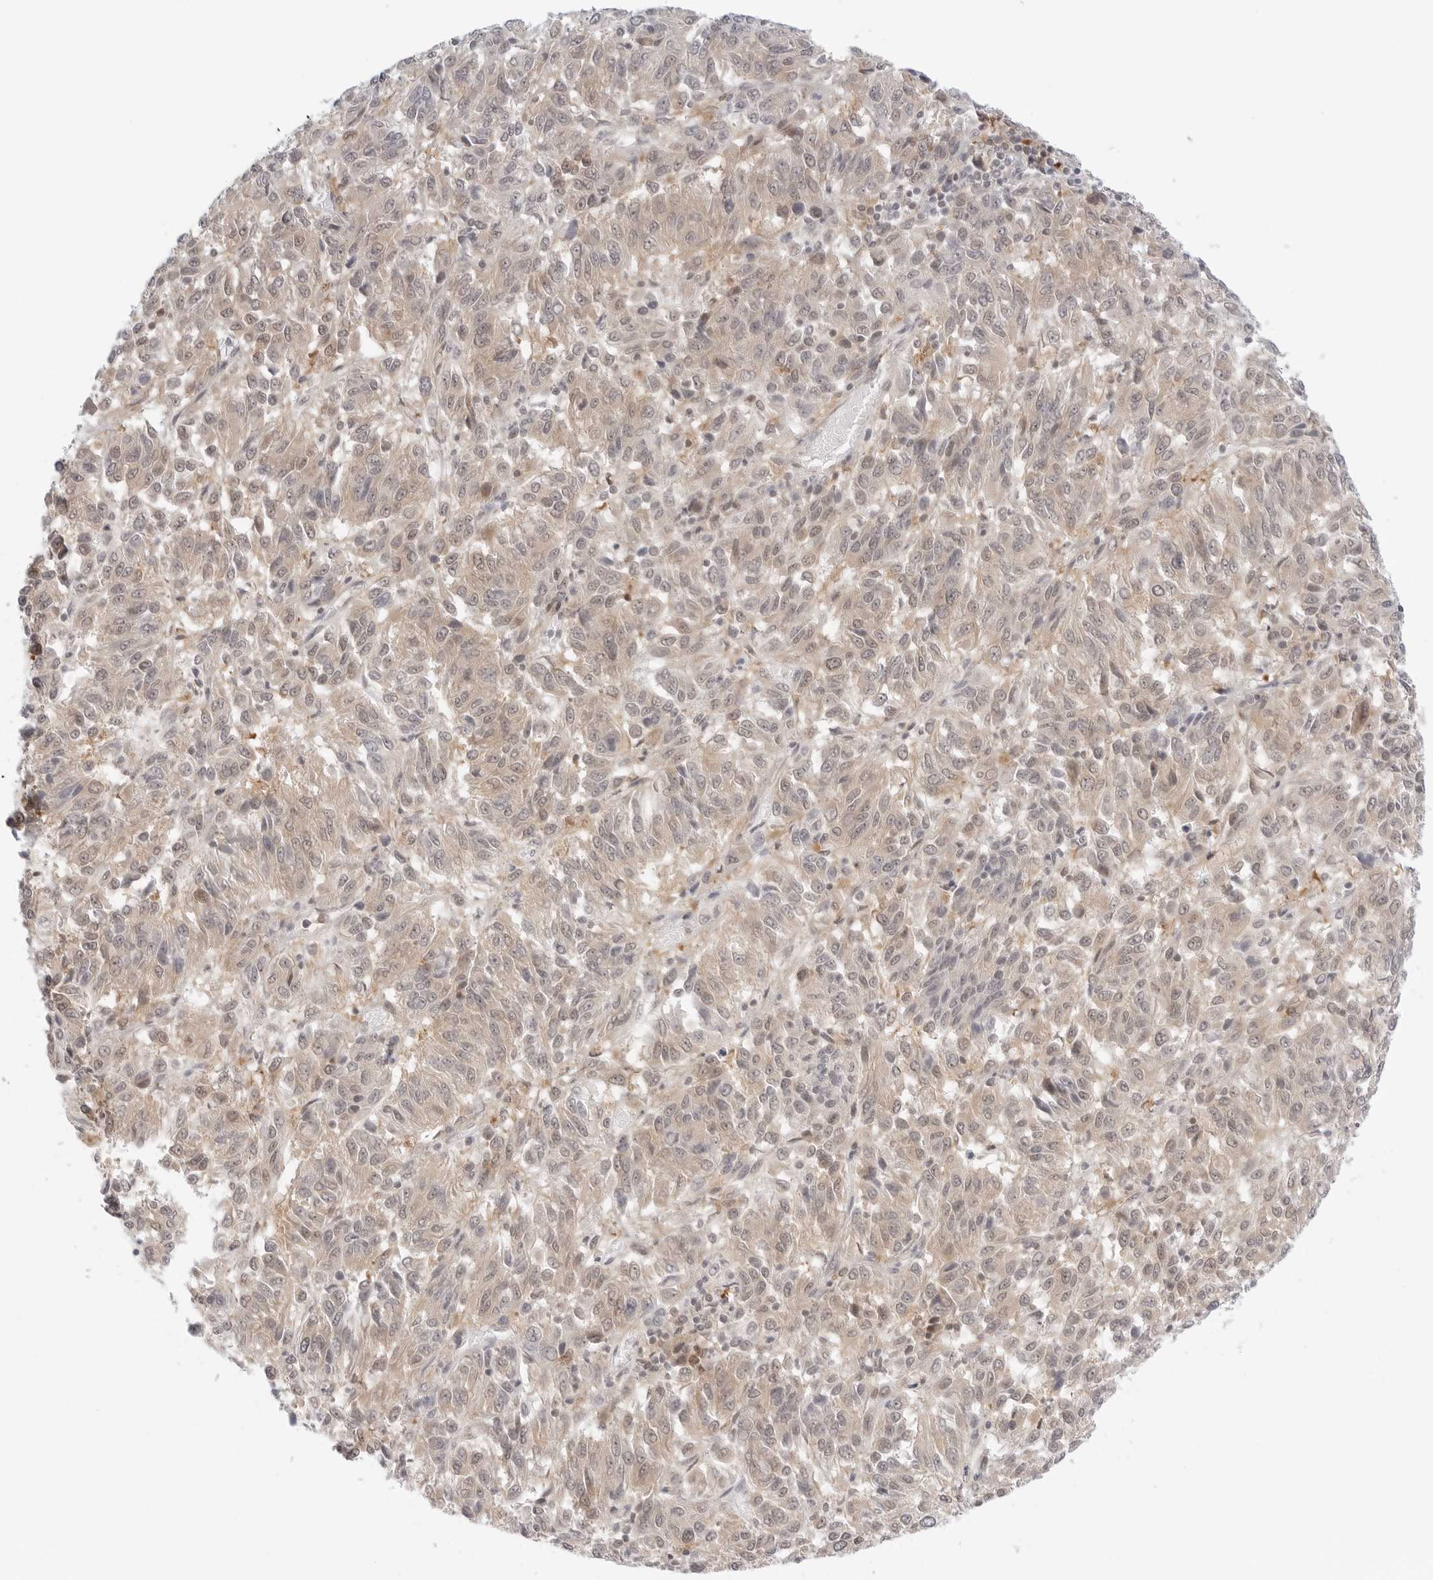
{"staining": {"intensity": "weak", "quantity": "<25%", "location": "cytoplasmic/membranous"}, "tissue": "melanoma", "cell_type": "Tumor cells", "image_type": "cancer", "snomed": [{"axis": "morphology", "description": "Malignant melanoma, Metastatic site"}, {"axis": "topography", "description": "Lung"}], "caption": "Image shows no significant protein positivity in tumor cells of melanoma.", "gene": "NUDC", "patient": {"sex": "male", "age": 64}}